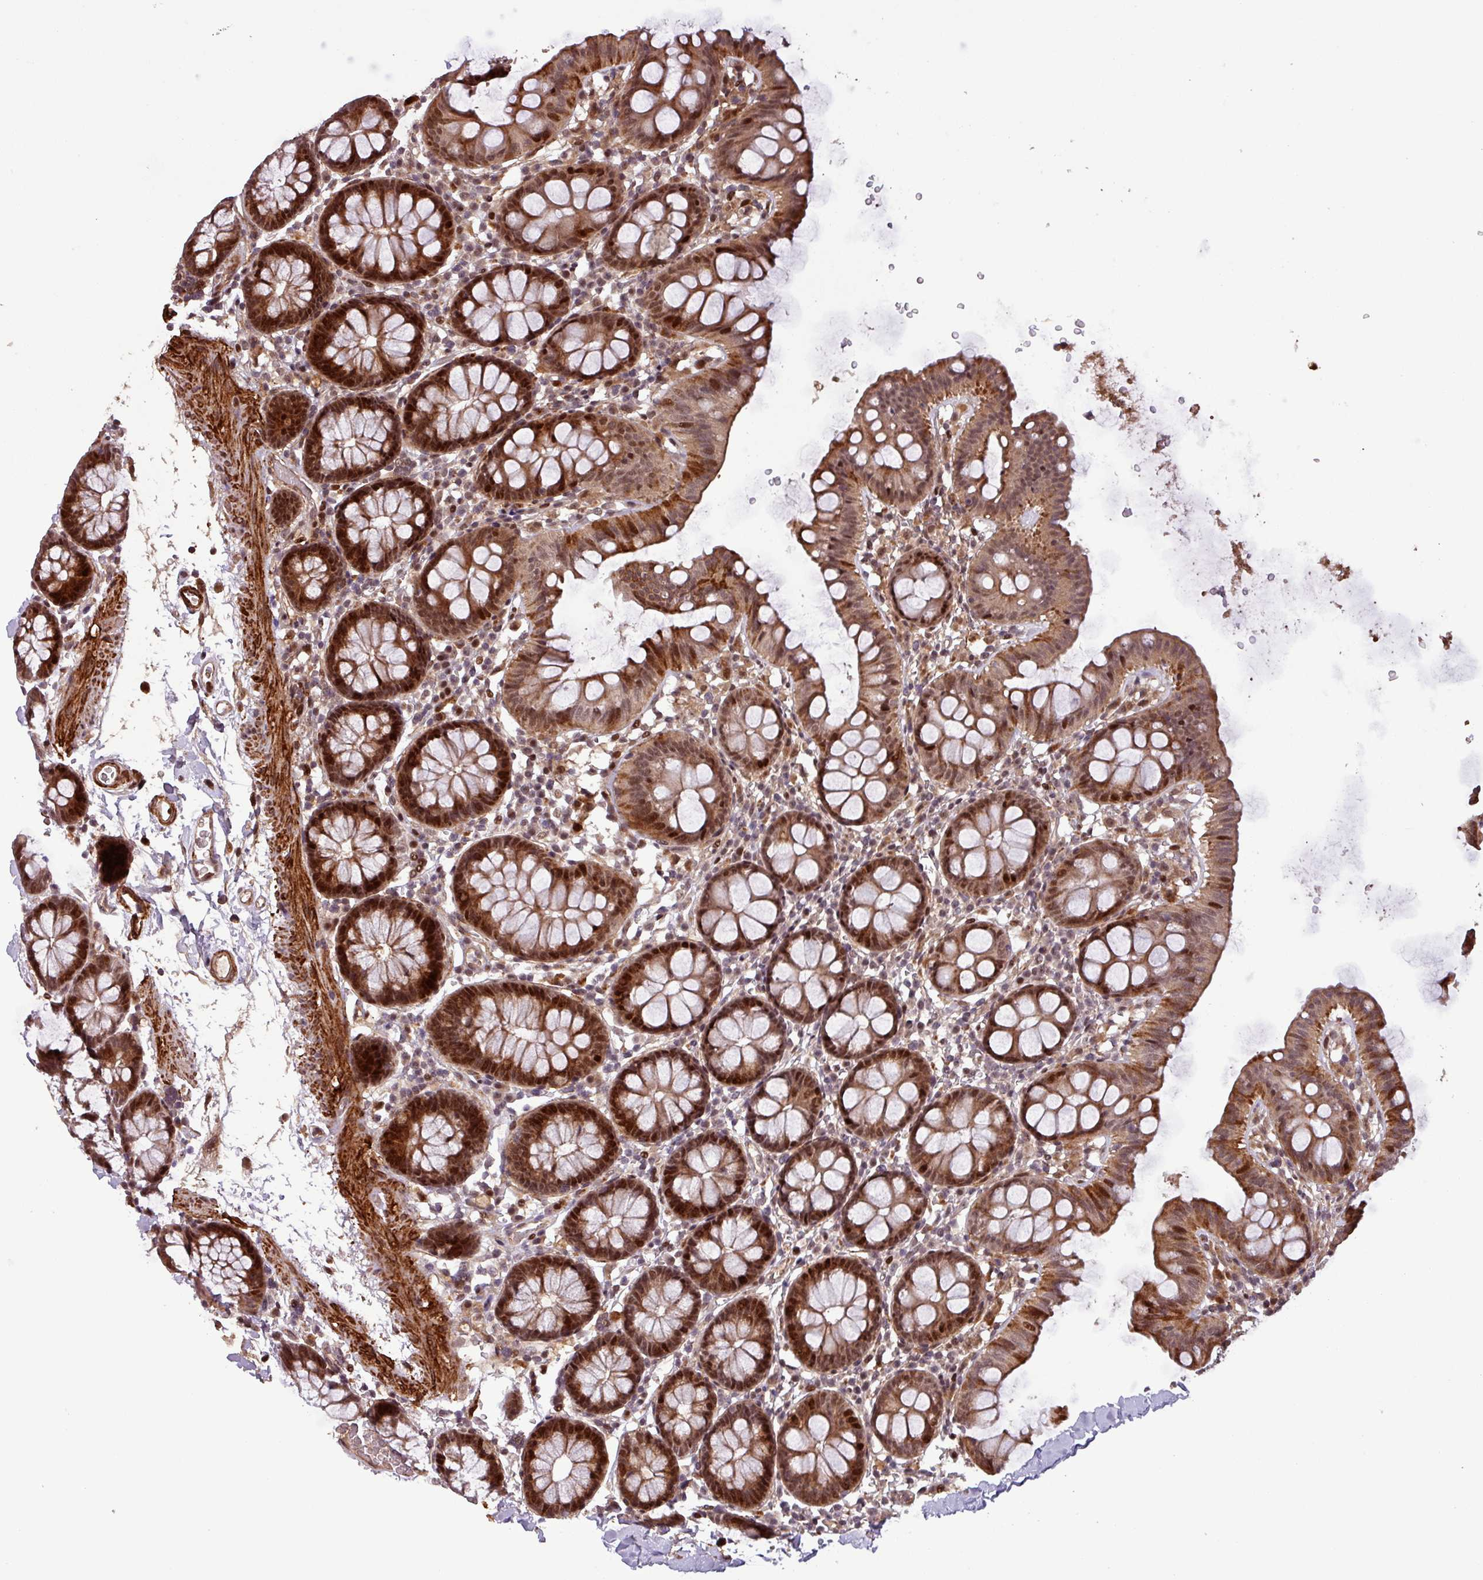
{"staining": {"intensity": "strong", "quantity": ">75%", "location": "cytoplasmic/membranous,nuclear"}, "tissue": "colon", "cell_type": "Endothelial cells", "image_type": "normal", "snomed": [{"axis": "morphology", "description": "Normal tissue, NOS"}, {"axis": "topography", "description": "Colon"}], "caption": "Immunohistochemistry (DAB (3,3'-diaminobenzidine)) staining of normal colon displays strong cytoplasmic/membranous,nuclear protein expression in about >75% of endothelial cells.", "gene": "SLC22A24", "patient": {"sex": "male", "age": 75}}